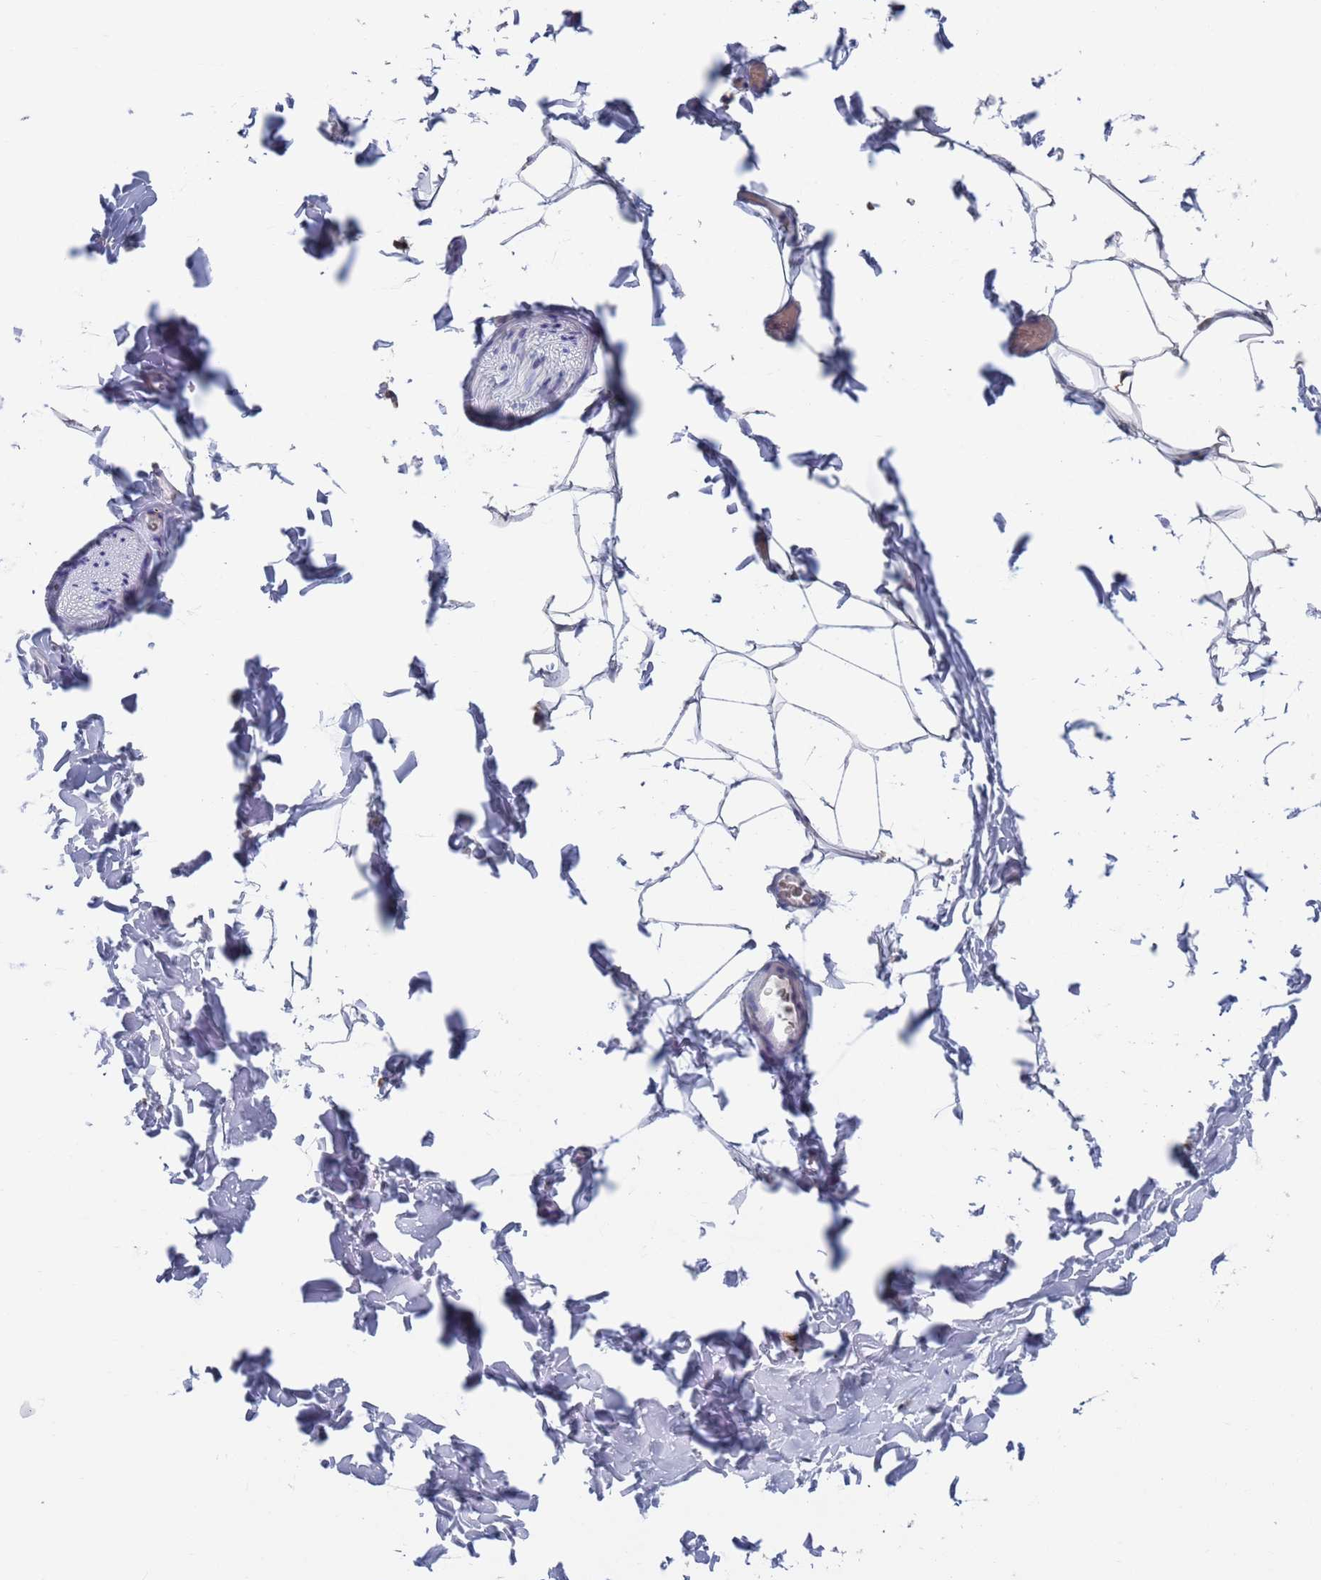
{"staining": {"intensity": "negative", "quantity": "none", "location": "none"}, "tissue": "adipose tissue", "cell_type": "Adipocytes", "image_type": "normal", "snomed": [{"axis": "morphology", "description": "Normal tissue, NOS"}, {"axis": "topography", "description": "Gallbladder"}, {"axis": "topography", "description": "Peripheral nerve tissue"}], "caption": "This is an immunohistochemistry (IHC) histopathology image of benign adipose tissue. There is no positivity in adipocytes.", "gene": "FUCA1", "patient": {"sex": "male", "age": 38}}